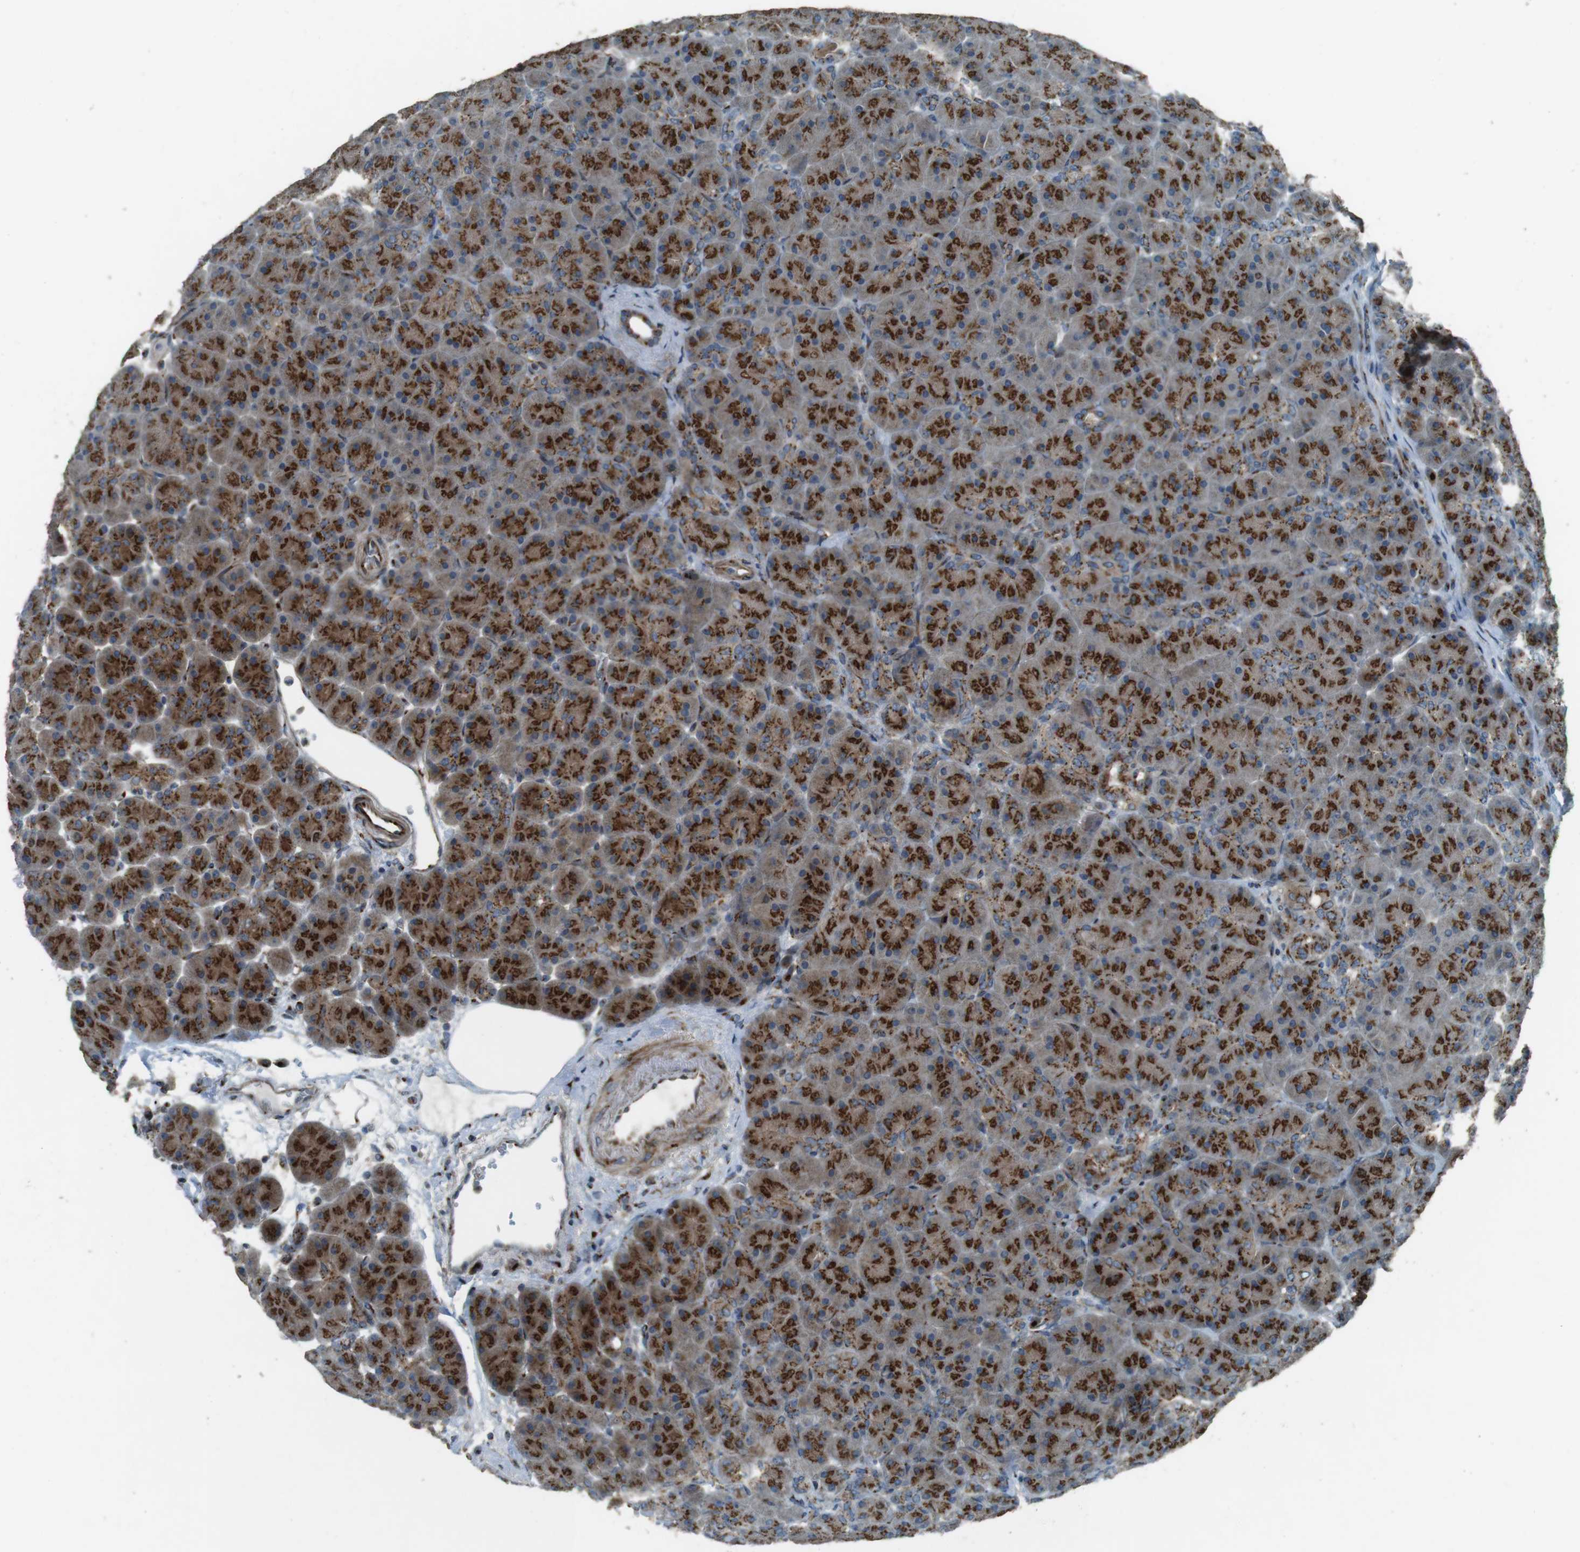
{"staining": {"intensity": "strong", "quantity": ">75%", "location": "cytoplasmic/membranous"}, "tissue": "pancreas", "cell_type": "Exocrine glandular cells", "image_type": "normal", "snomed": [{"axis": "morphology", "description": "Normal tissue, NOS"}, {"axis": "topography", "description": "Pancreas"}], "caption": "IHC of unremarkable human pancreas reveals high levels of strong cytoplasmic/membranous expression in about >75% of exocrine glandular cells. IHC stains the protein in brown and the nuclei are stained blue.", "gene": "TMEM115", "patient": {"sex": "male", "age": 66}}